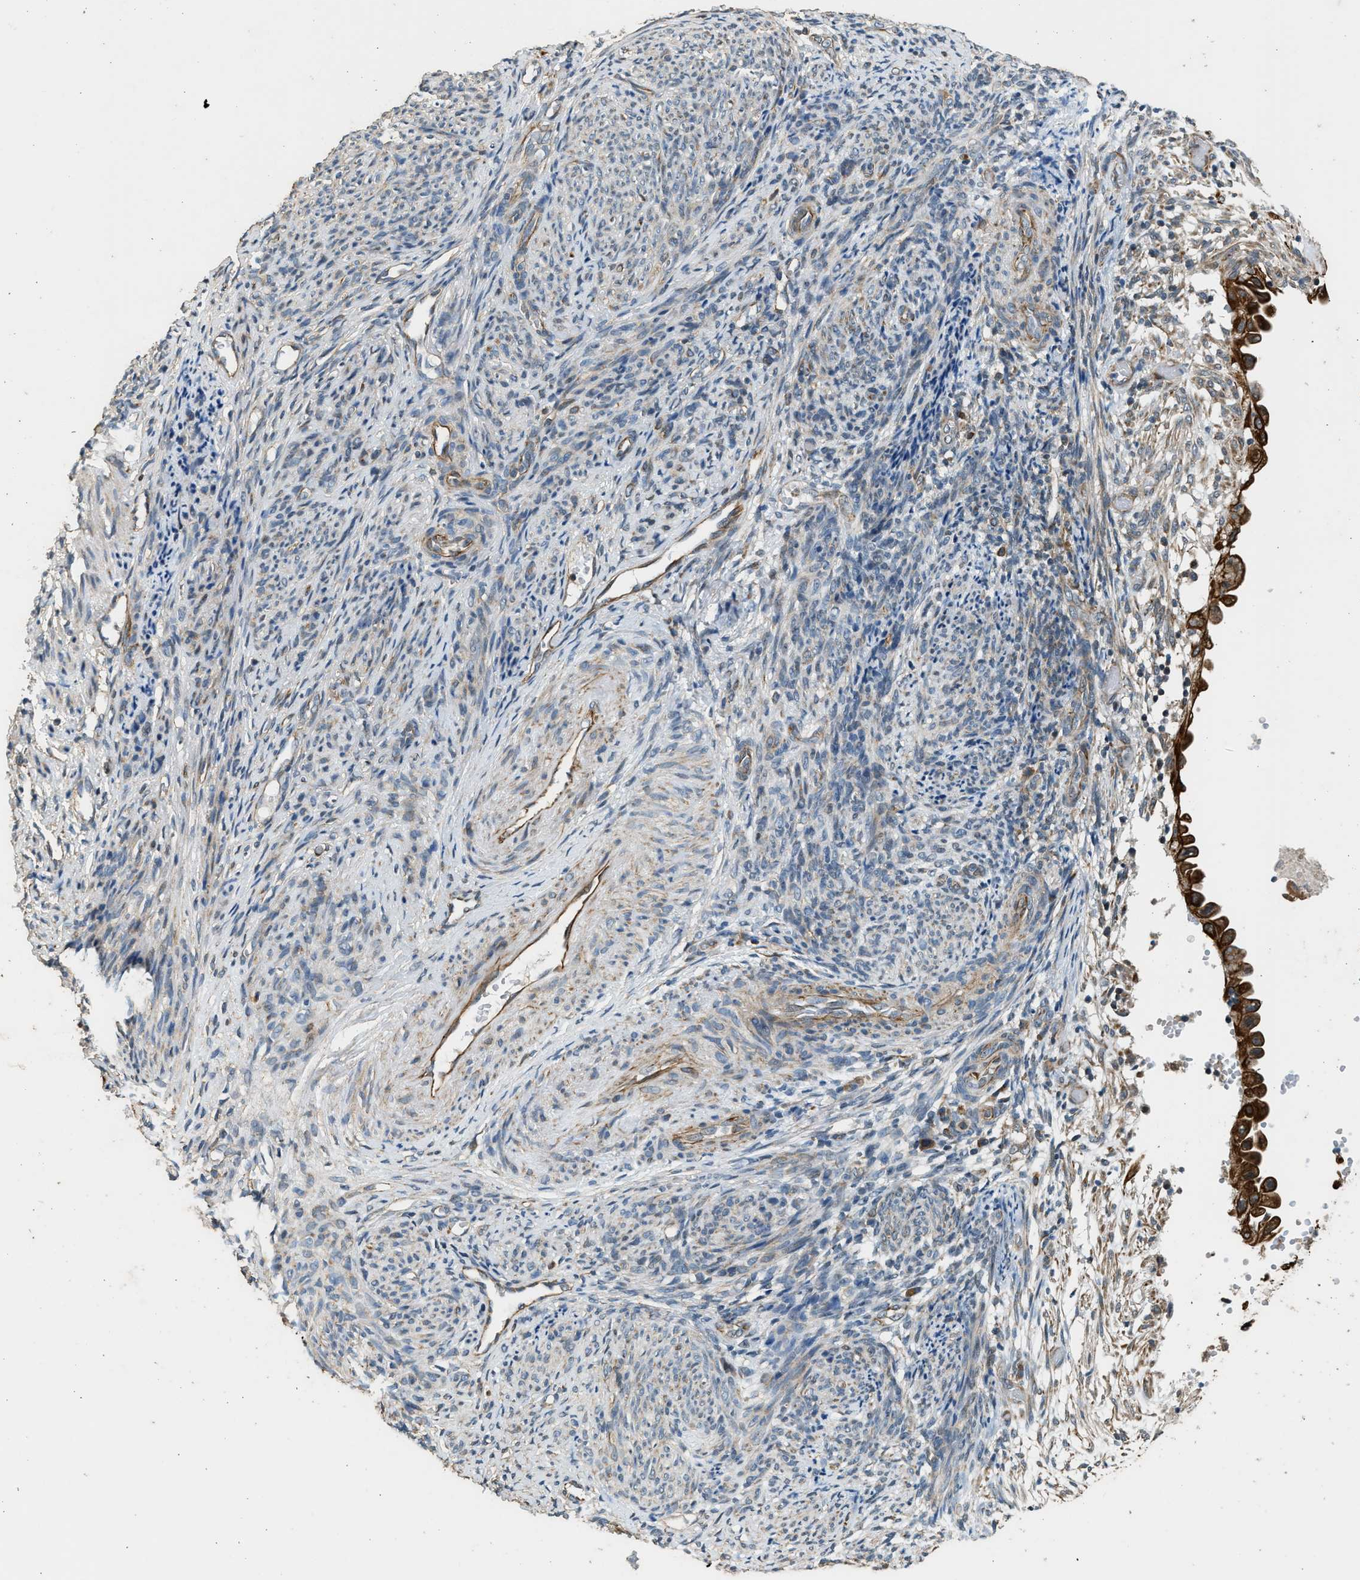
{"staining": {"intensity": "strong", "quantity": ">75%", "location": "cytoplasmic/membranous"}, "tissue": "endometrial cancer", "cell_type": "Tumor cells", "image_type": "cancer", "snomed": [{"axis": "morphology", "description": "Adenocarcinoma, NOS"}, {"axis": "topography", "description": "Endometrium"}], "caption": "Strong cytoplasmic/membranous positivity is appreciated in approximately >75% of tumor cells in endometrial adenocarcinoma.", "gene": "PCLO", "patient": {"sex": "female", "age": 58}}